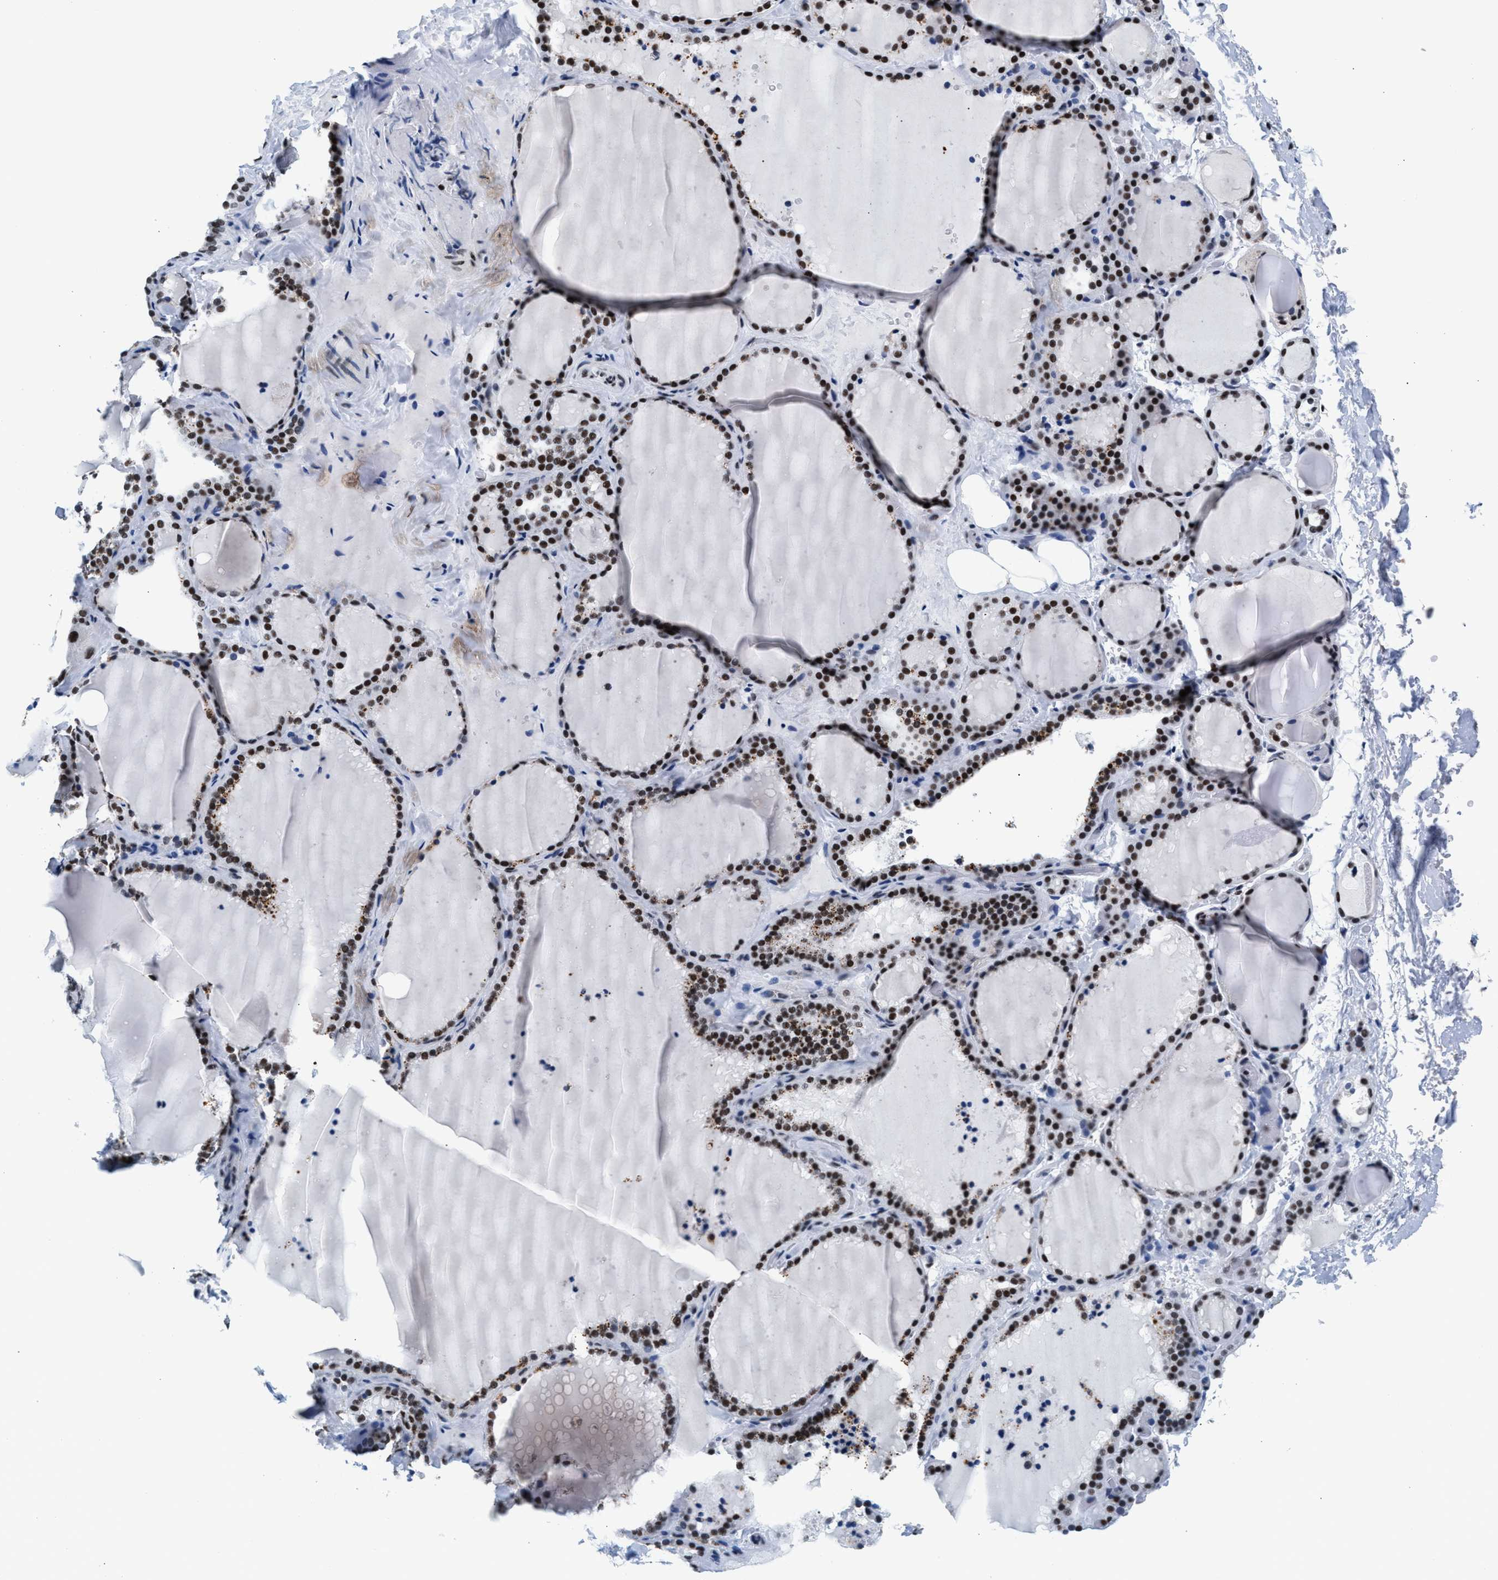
{"staining": {"intensity": "strong", "quantity": ">75%", "location": "nuclear"}, "tissue": "thyroid gland", "cell_type": "Glandular cells", "image_type": "normal", "snomed": [{"axis": "morphology", "description": "Normal tissue, NOS"}, {"axis": "topography", "description": "Thyroid gland"}], "caption": "Unremarkable thyroid gland exhibits strong nuclear staining in approximately >75% of glandular cells, visualized by immunohistochemistry.", "gene": "RAD50", "patient": {"sex": "female", "age": 22}}